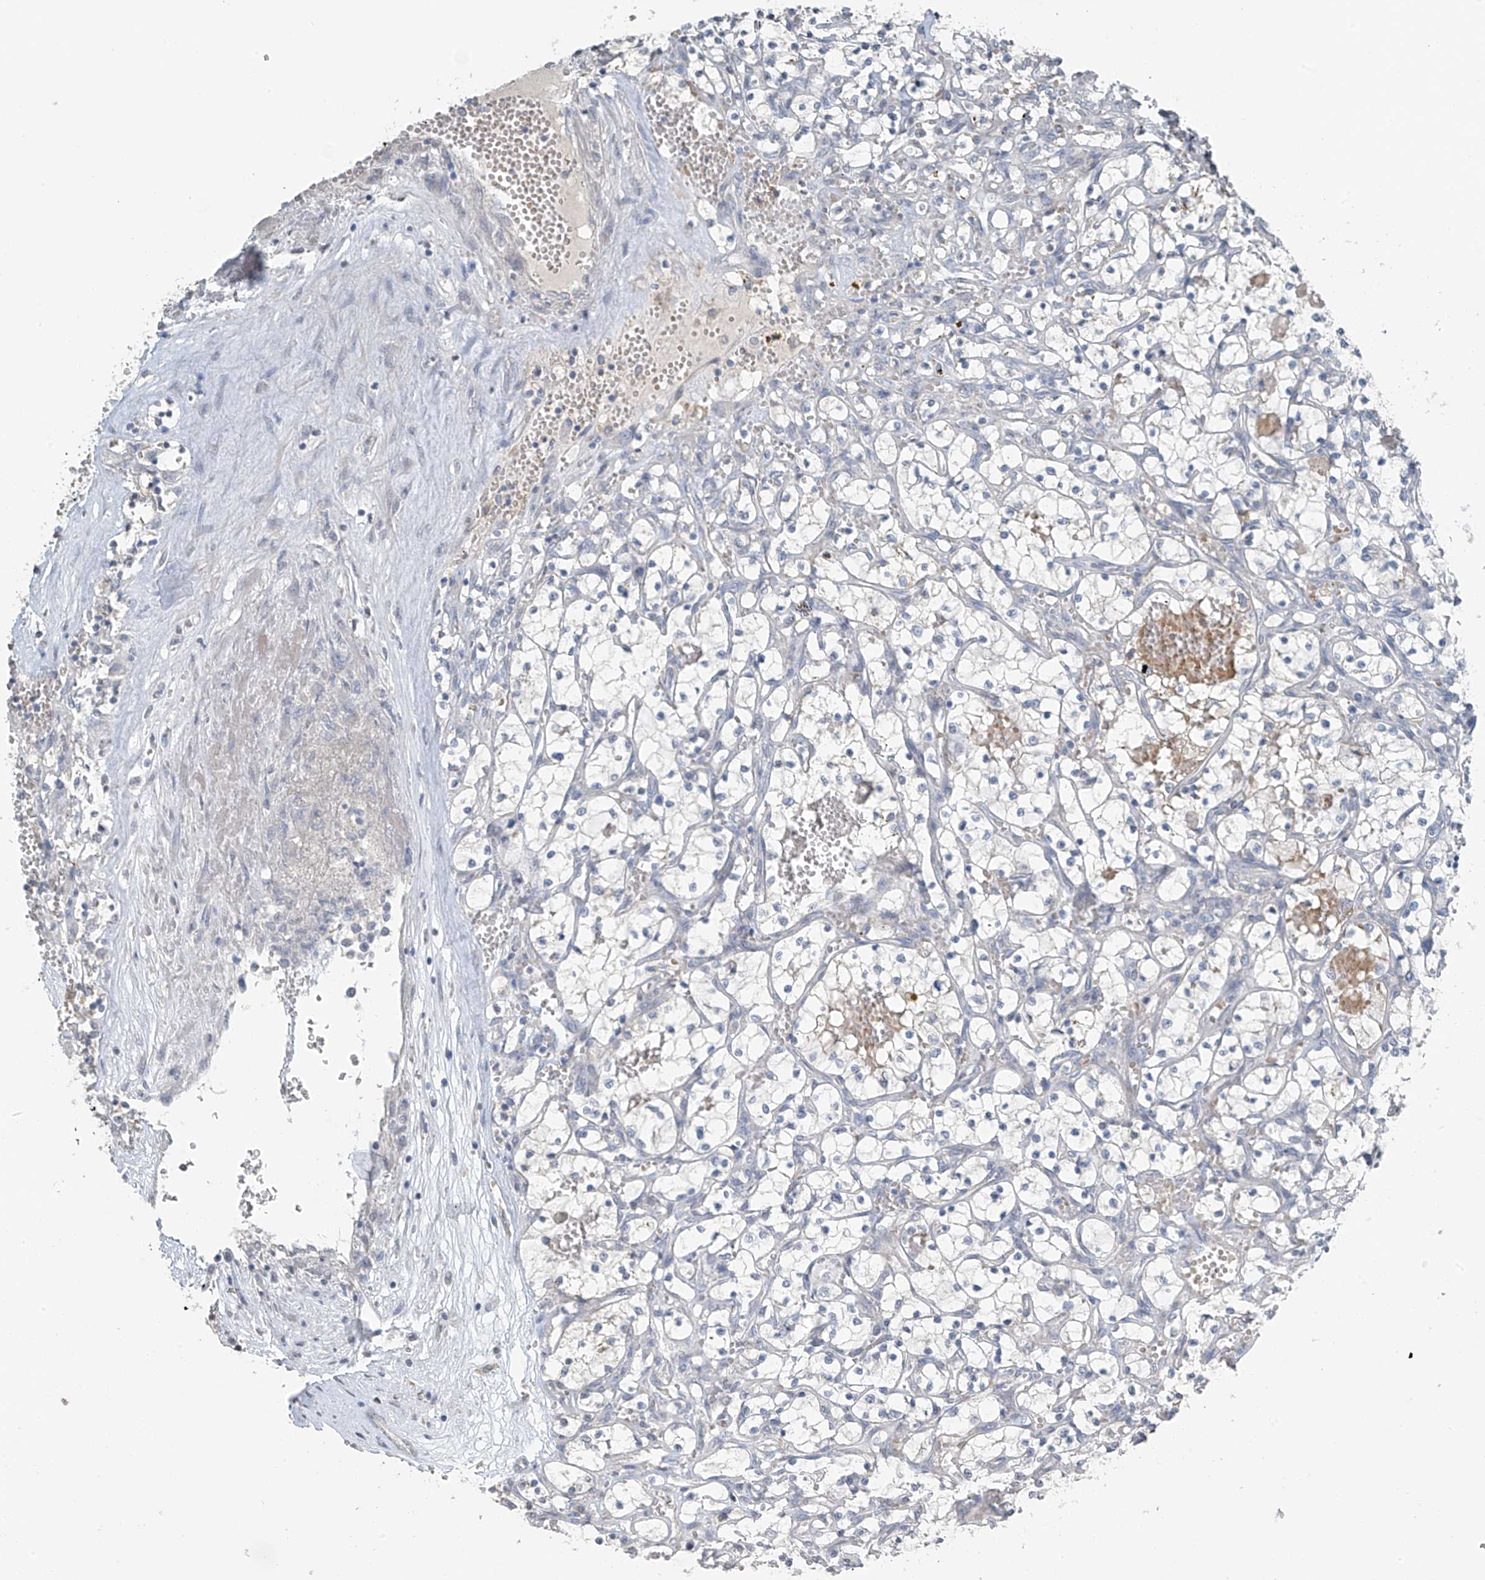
{"staining": {"intensity": "negative", "quantity": "none", "location": "none"}, "tissue": "renal cancer", "cell_type": "Tumor cells", "image_type": "cancer", "snomed": [{"axis": "morphology", "description": "Adenocarcinoma, NOS"}, {"axis": "topography", "description": "Kidney"}], "caption": "A high-resolution image shows immunohistochemistry staining of adenocarcinoma (renal), which reveals no significant positivity in tumor cells.", "gene": "HOXA11", "patient": {"sex": "female", "age": 69}}